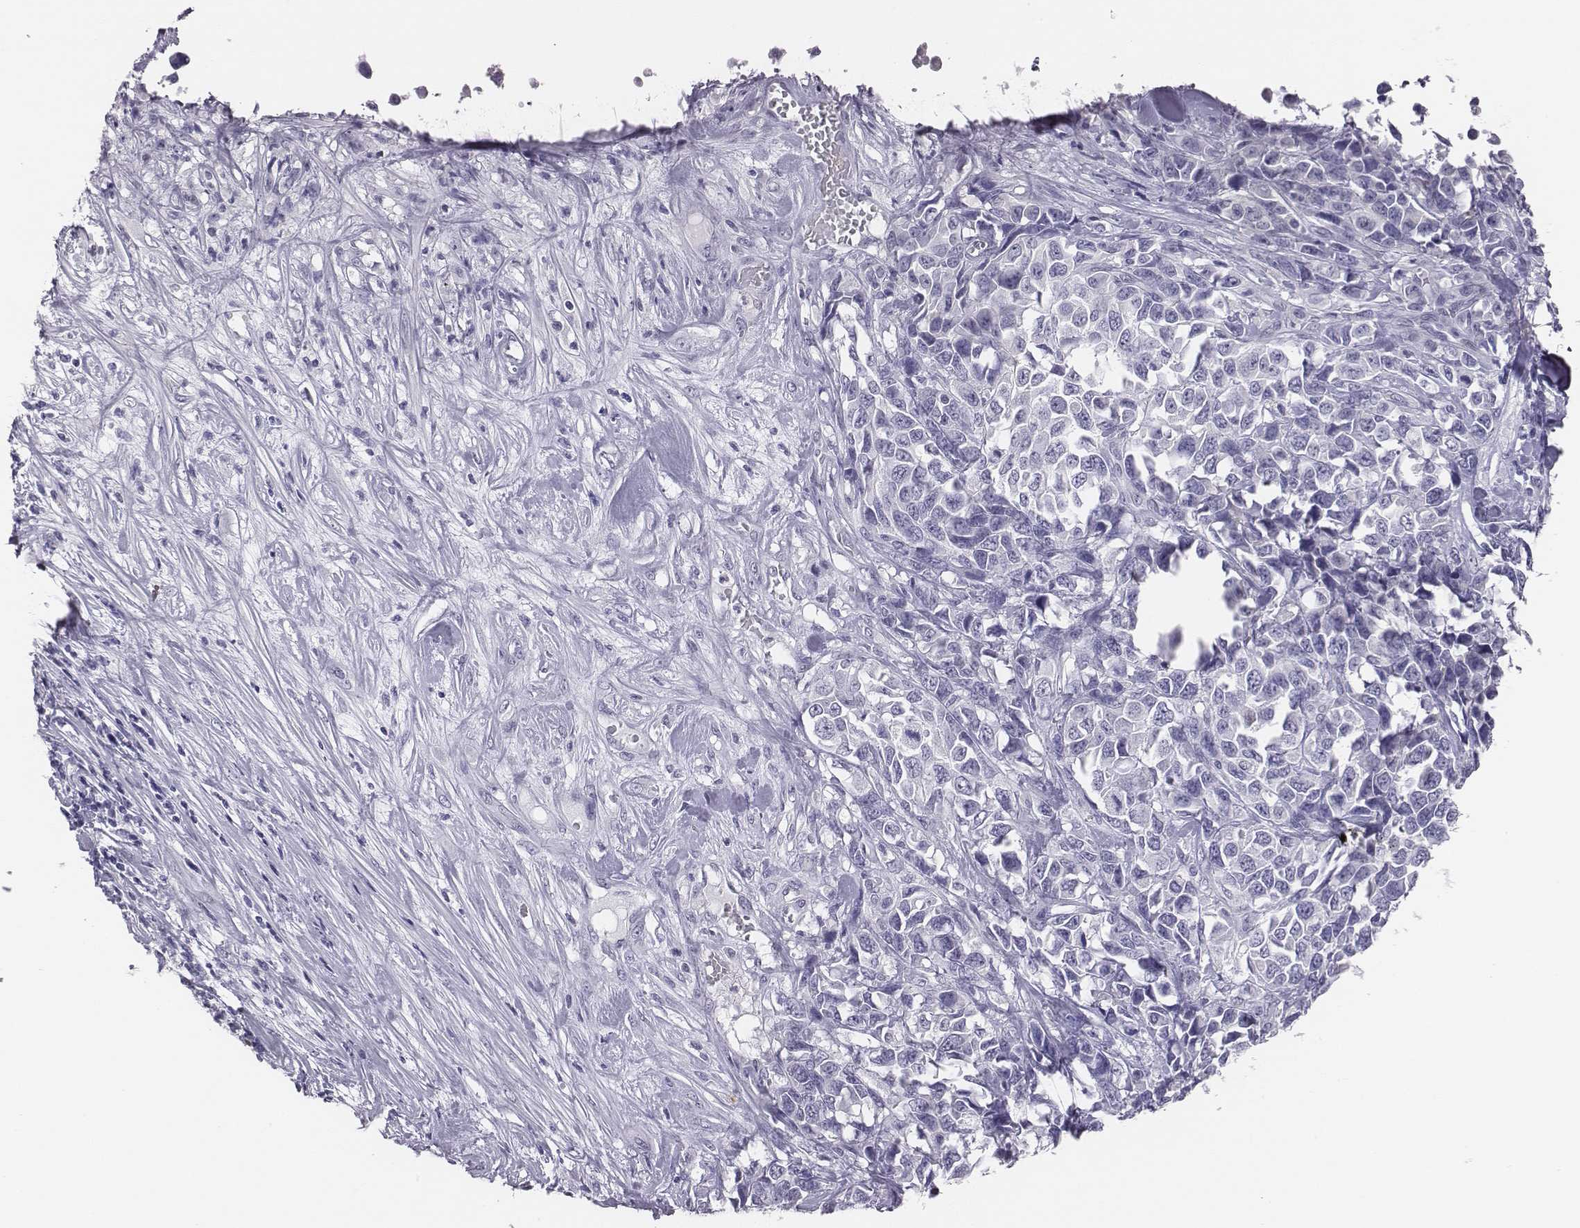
{"staining": {"intensity": "negative", "quantity": "none", "location": "none"}, "tissue": "melanoma", "cell_type": "Tumor cells", "image_type": "cancer", "snomed": [{"axis": "morphology", "description": "Malignant melanoma, Metastatic site"}, {"axis": "topography", "description": "Skin"}], "caption": "IHC of human melanoma reveals no expression in tumor cells.", "gene": "ACOD1", "patient": {"sex": "male", "age": 84}}